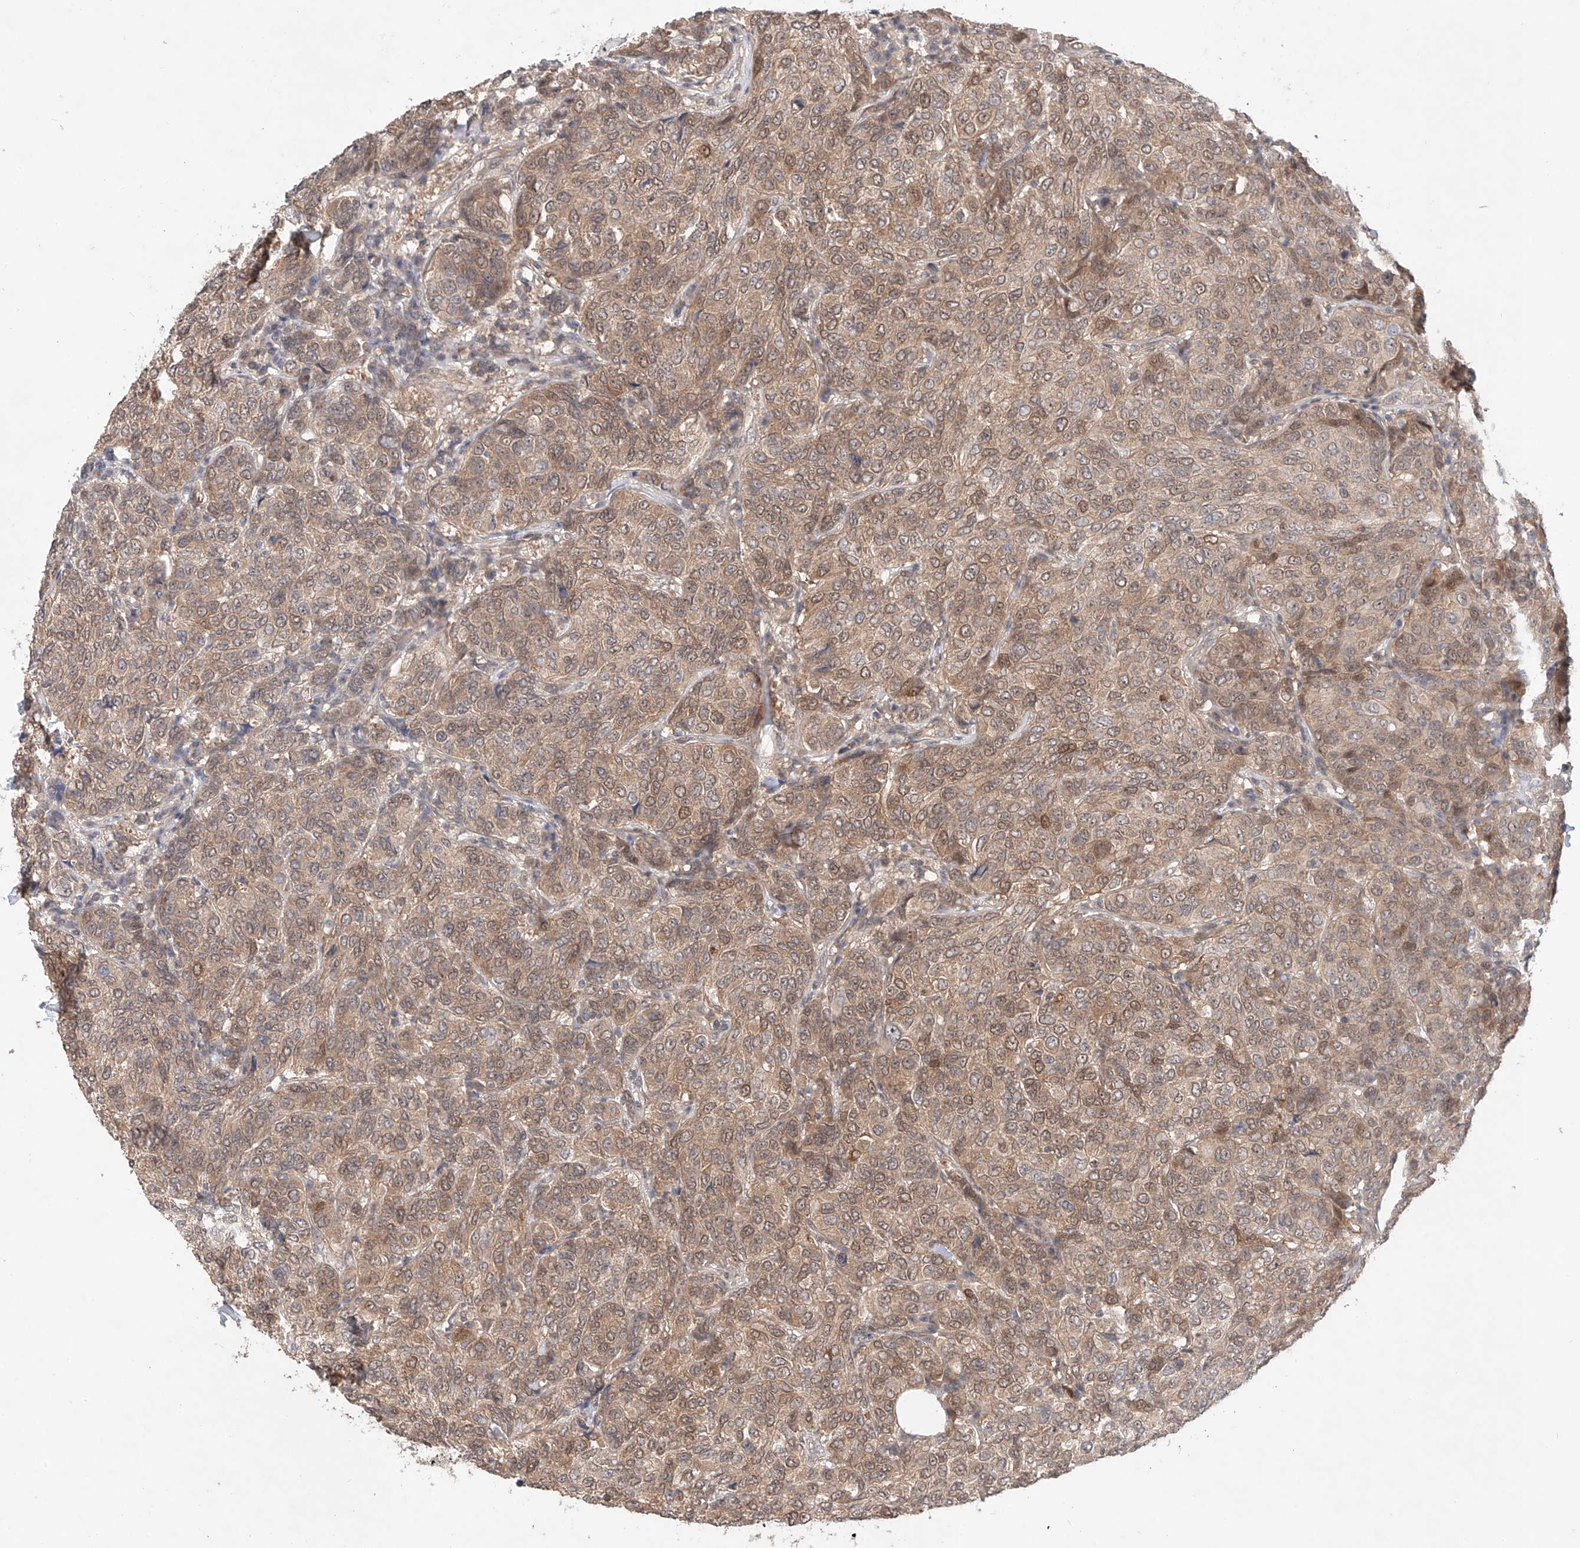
{"staining": {"intensity": "weak", "quantity": "25%-75%", "location": "cytoplasmic/membranous"}, "tissue": "breast cancer", "cell_type": "Tumor cells", "image_type": "cancer", "snomed": [{"axis": "morphology", "description": "Duct carcinoma"}, {"axis": "topography", "description": "Breast"}], "caption": "This is an image of immunohistochemistry (IHC) staining of breast cancer, which shows weak expression in the cytoplasmic/membranous of tumor cells.", "gene": "TSR2", "patient": {"sex": "female", "age": 55}}